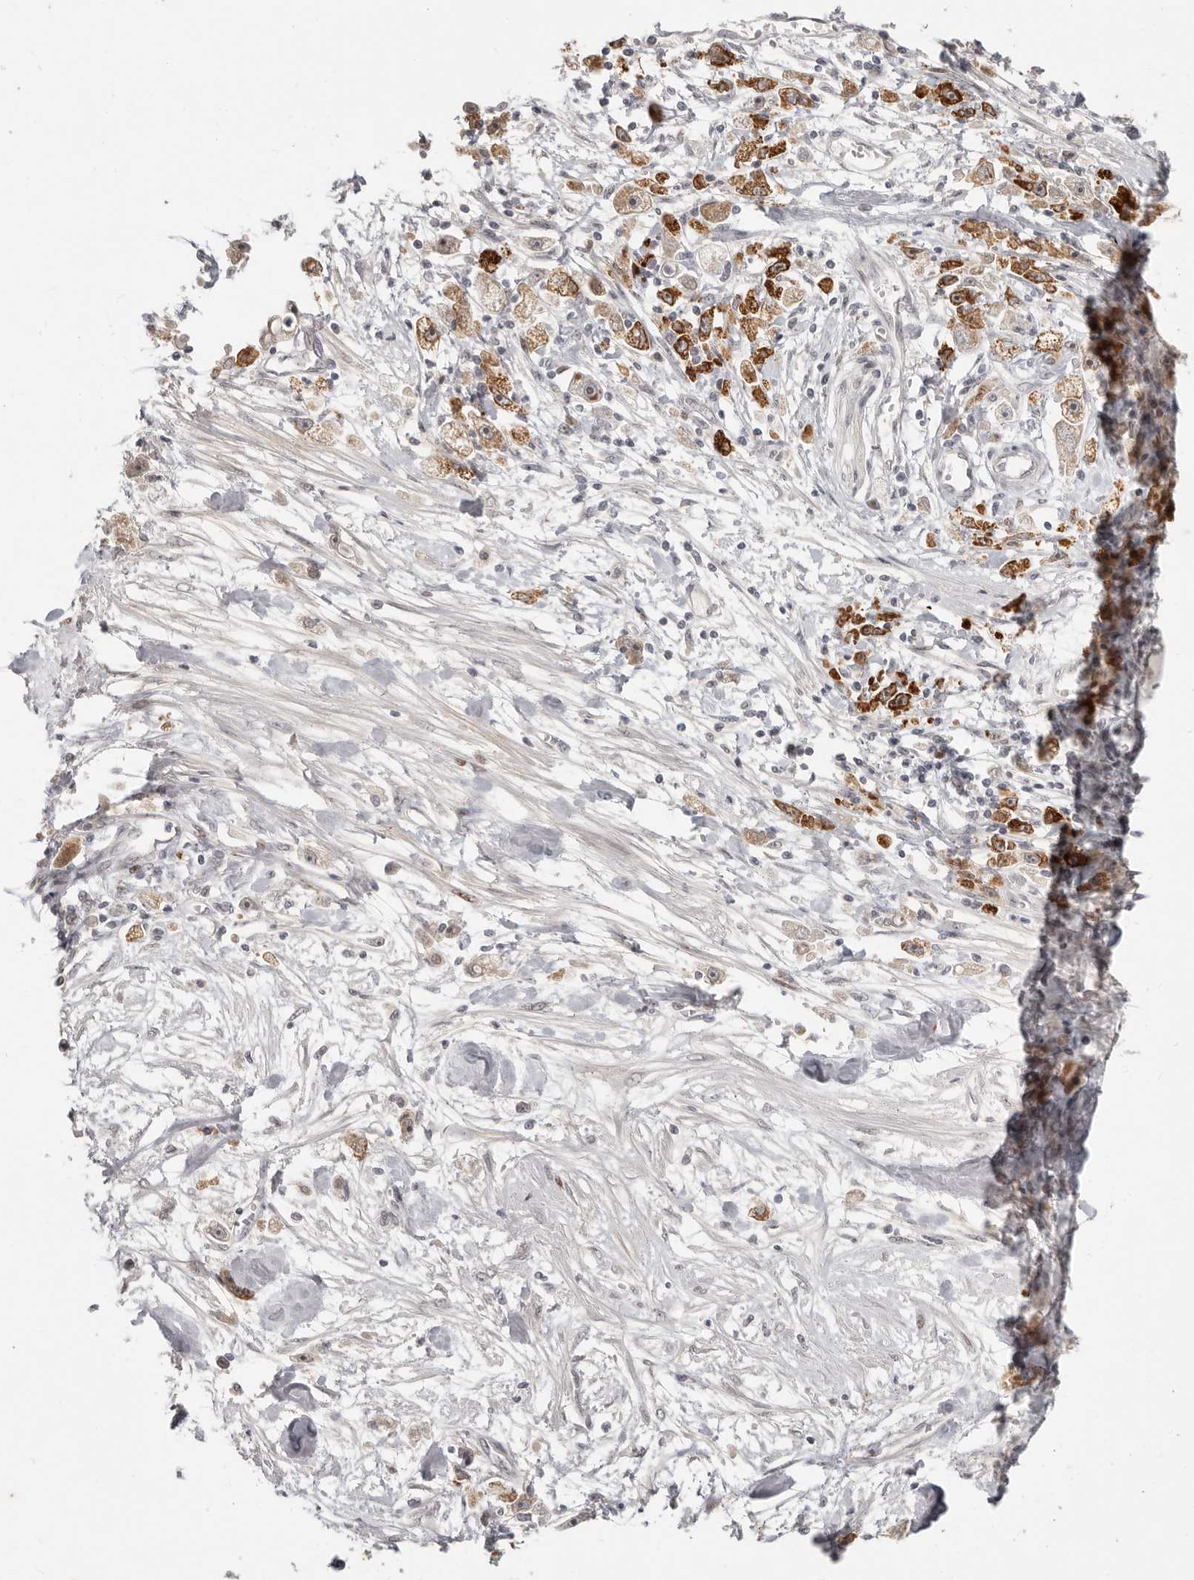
{"staining": {"intensity": "strong", "quantity": ">75%", "location": "cytoplasmic/membranous"}, "tissue": "stomach cancer", "cell_type": "Tumor cells", "image_type": "cancer", "snomed": [{"axis": "morphology", "description": "Adenocarcinoma, NOS"}, {"axis": "topography", "description": "Stomach"}], "caption": "Strong cytoplasmic/membranous protein staining is present in approximately >75% of tumor cells in stomach cancer. The protein of interest is stained brown, and the nuclei are stained in blue (DAB IHC with brightfield microscopy, high magnification).", "gene": "RFC2", "patient": {"sex": "female", "age": 59}}